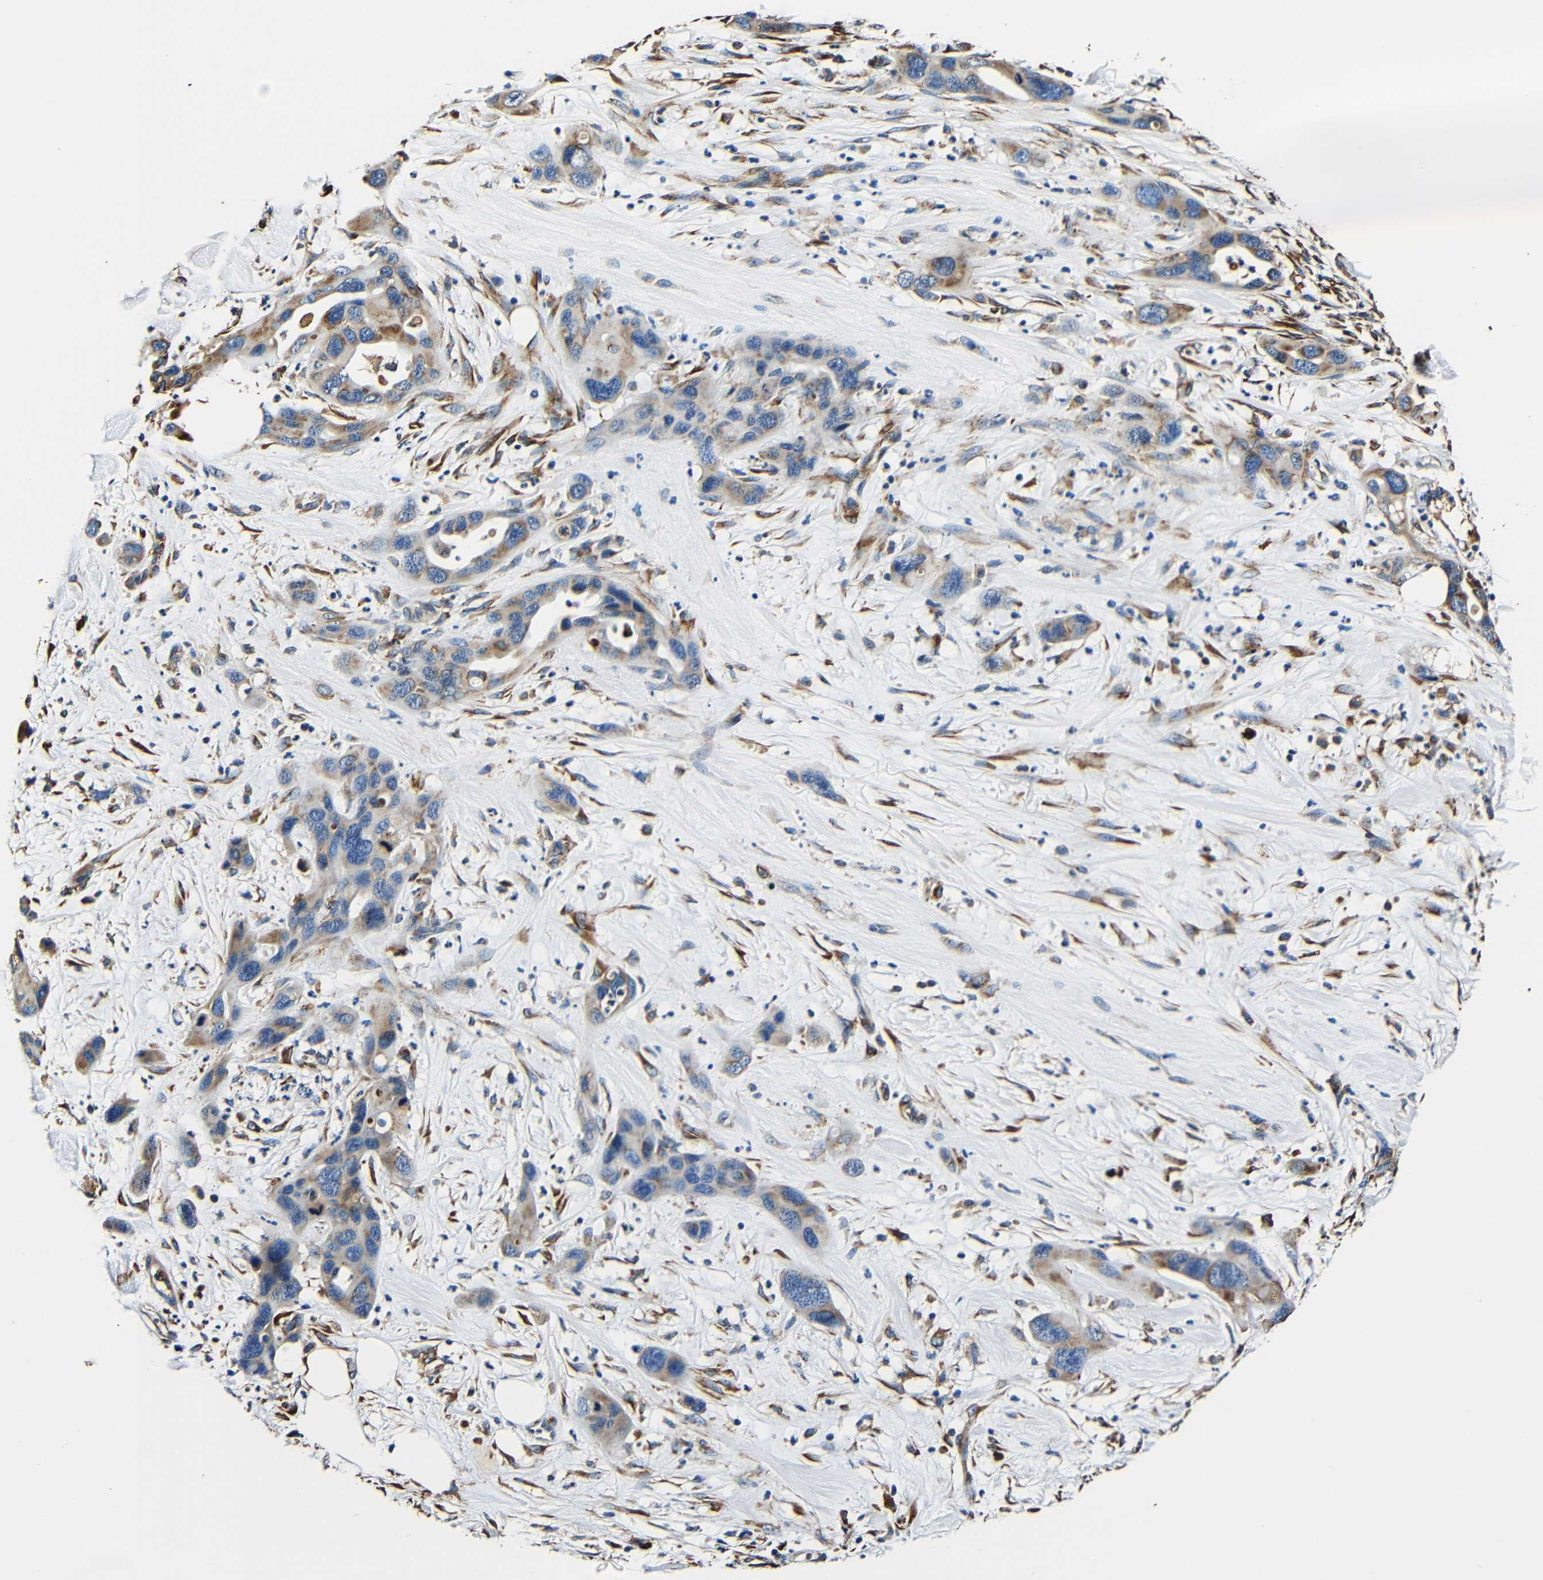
{"staining": {"intensity": "moderate", "quantity": ">75%", "location": "cytoplasmic/membranous"}, "tissue": "pancreatic cancer", "cell_type": "Tumor cells", "image_type": "cancer", "snomed": [{"axis": "morphology", "description": "Adenocarcinoma, NOS"}, {"axis": "topography", "description": "Pancreas"}], "caption": "A micrograph showing moderate cytoplasmic/membranous expression in about >75% of tumor cells in adenocarcinoma (pancreatic), as visualized by brown immunohistochemical staining.", "gene": "RRBP1", "patient": {"sex": "female", "age": 71}}